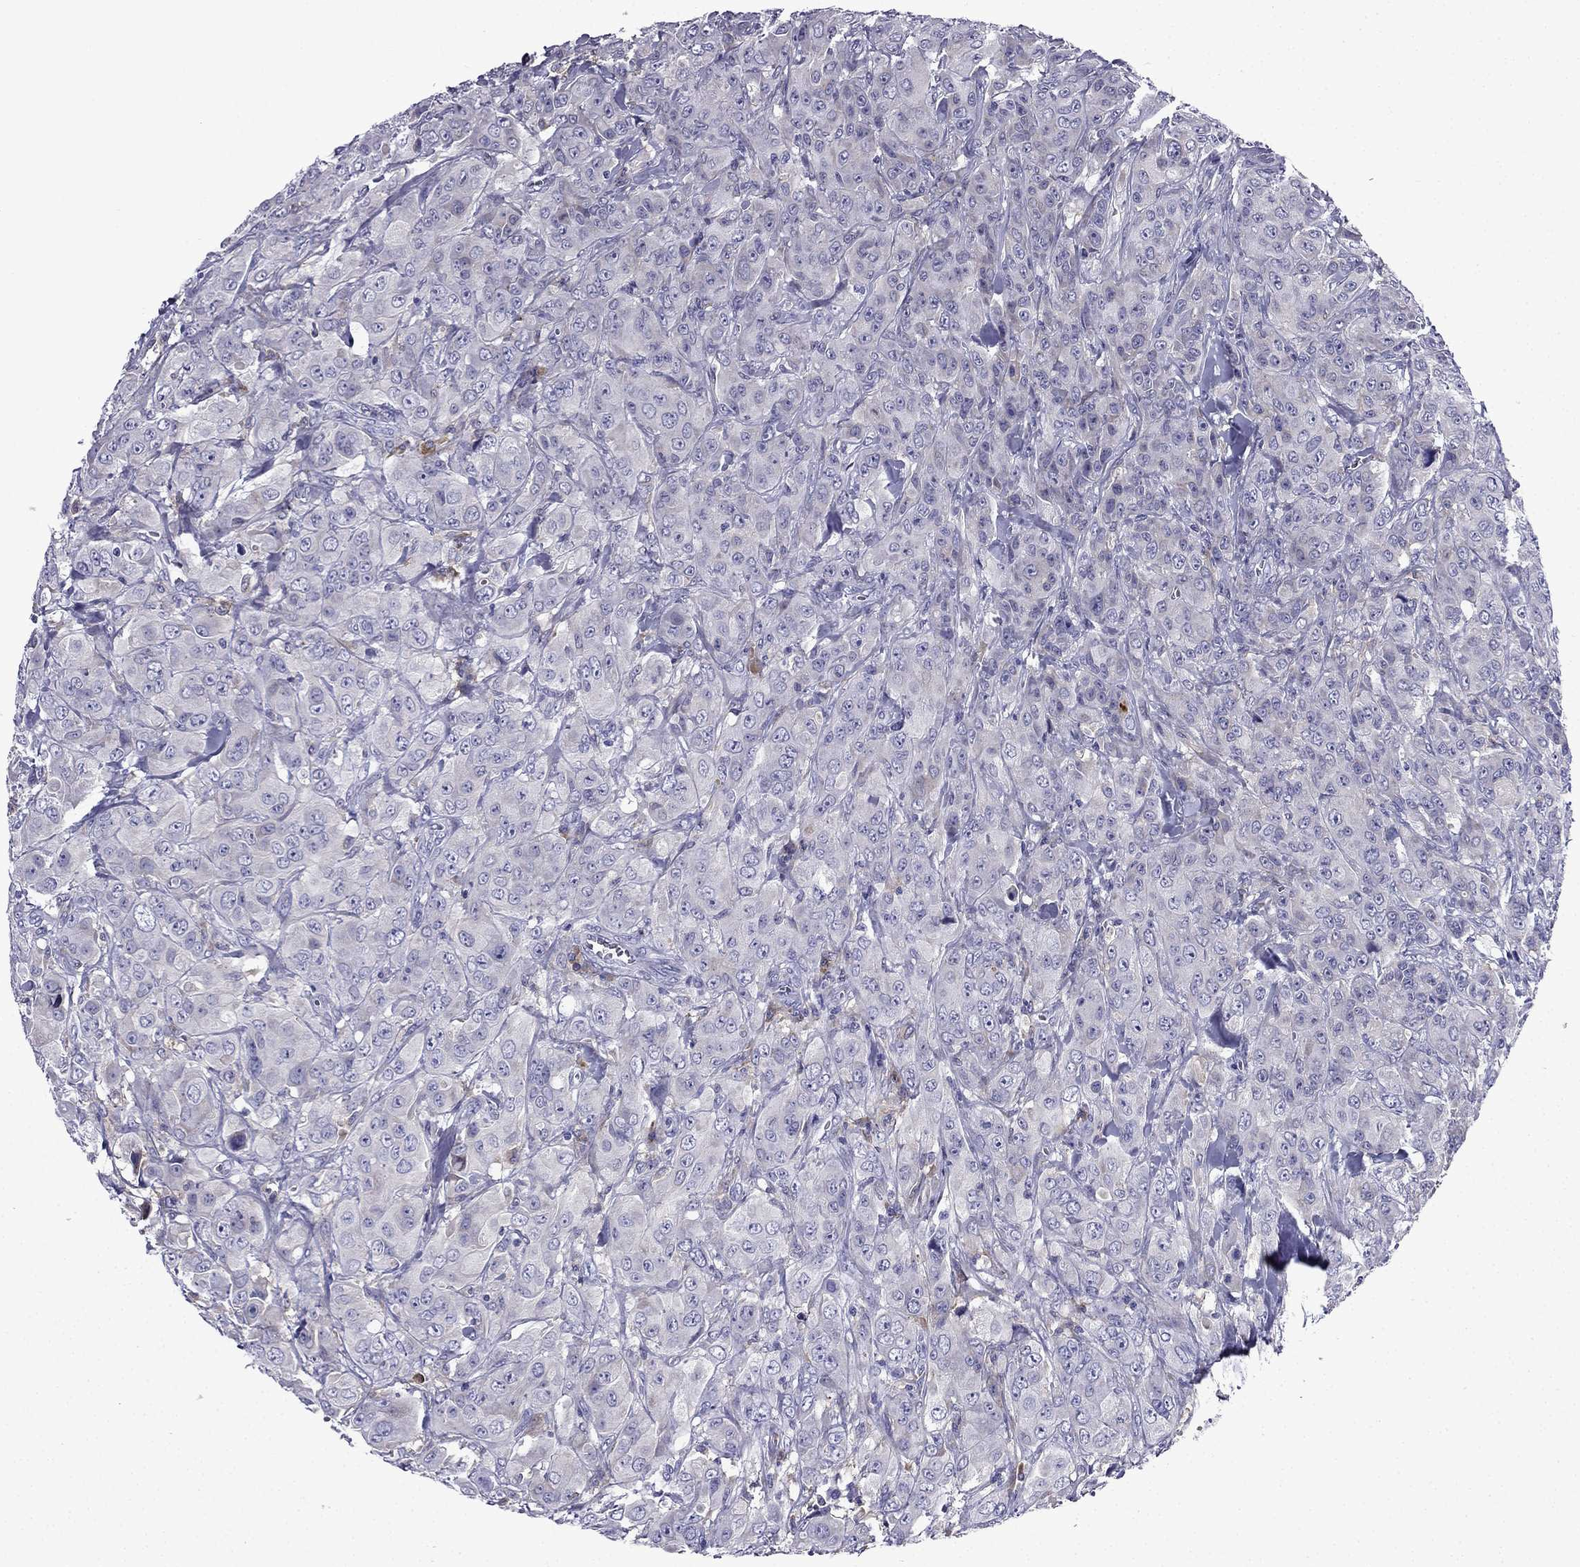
{"staining": {"intensity": "negative", "quantity": "none", "location": "none"}, "tissue": "breast cancer", "cell_type": "Tumor cells", "image_type": "cancer", "snomed": [{"axis": "morphology", "description": "Duct carcinoma"}, {"axis": "topography", "description": "Breast"}], "caption": "This is an IHC histopathology image of human breast invasive ductal carcinoma. There is no positivity in tumor cells.", "gene": "TSSK4", "patient": {"sex": "female", "age": 43}}